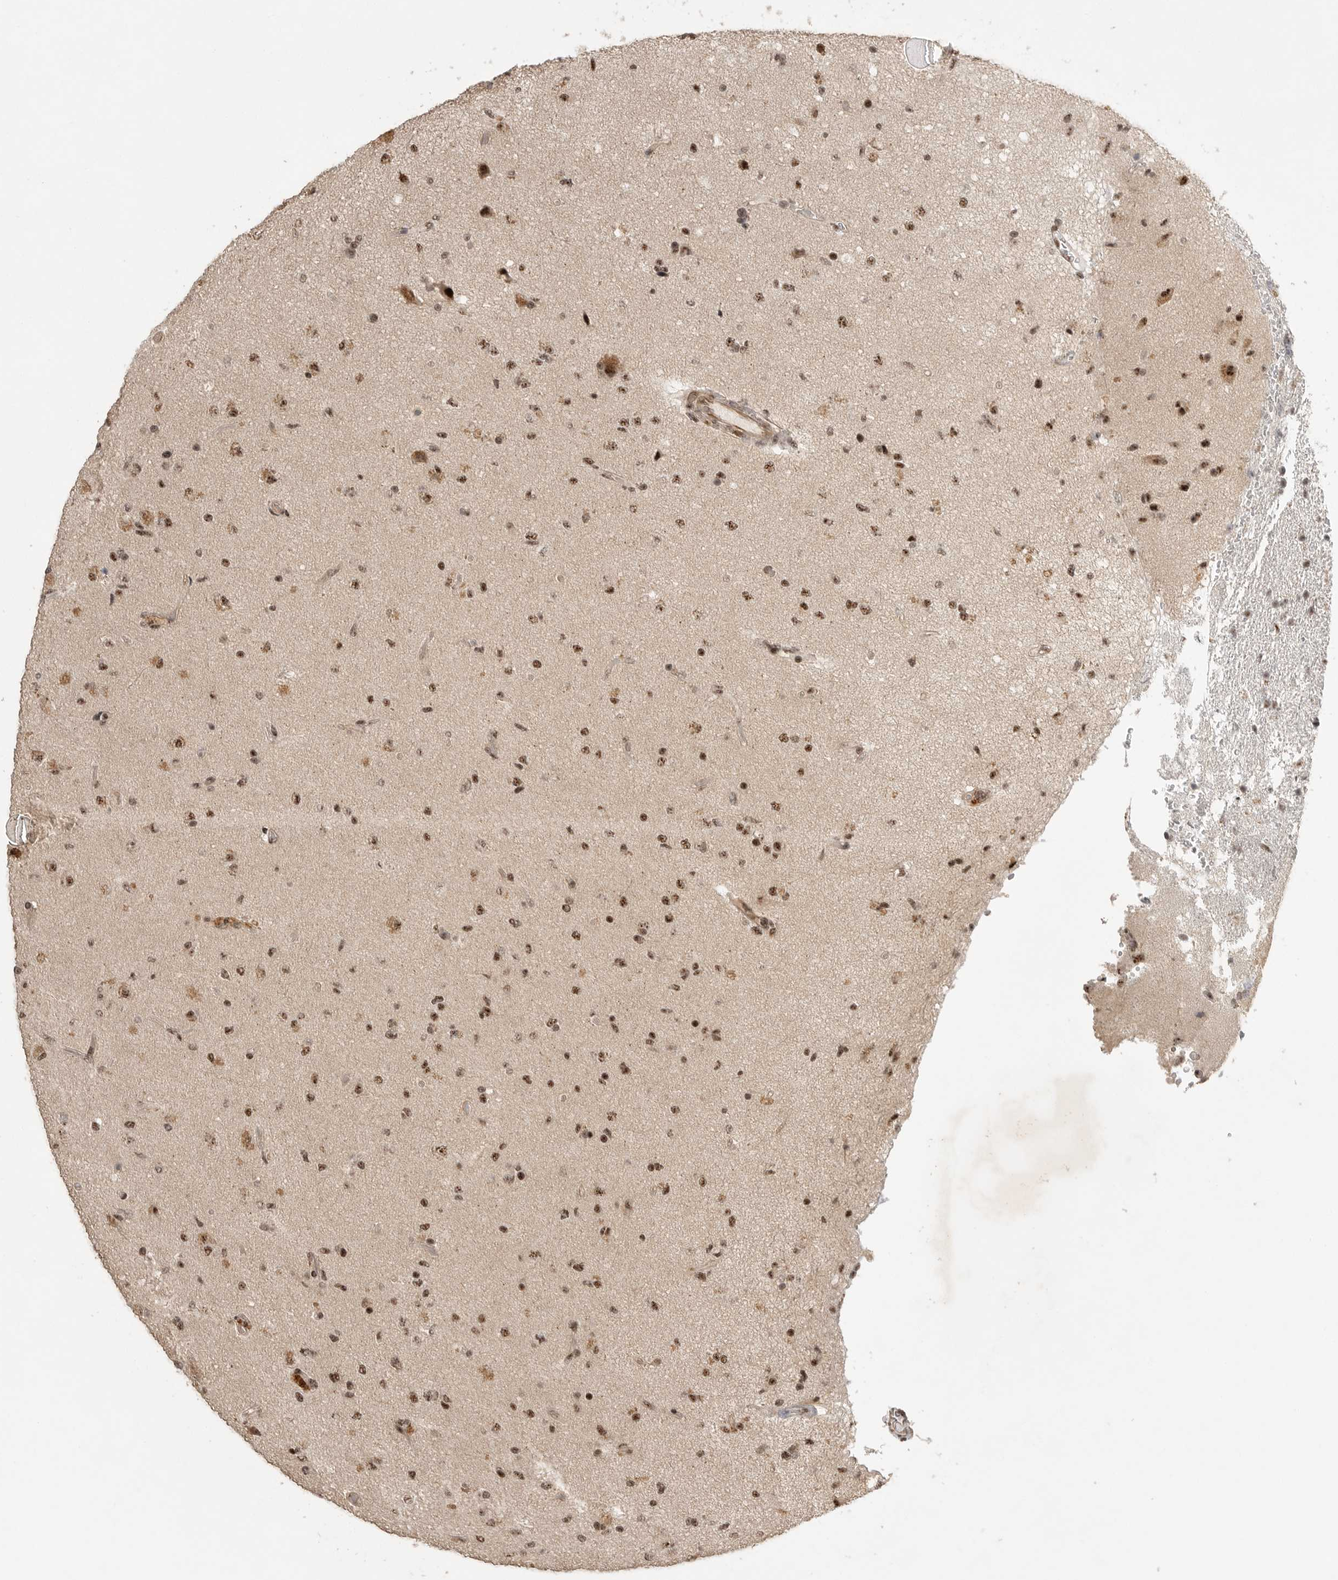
{"staining": {"intensity": "moderate", "quantity": ">75%", "location": "nuclear"}, "tissue": "glioma", "cell_type": "Tumor cells", "image_type": "cancer", "snomed": [{"axis": "morphology", "description": "Glioma, malignant, High grade"}, {"axis": "topography", "description": "Brain"}], "caption": "Immunohistochemical staining of human malignant glioma (high-grade) shows medium levels of moderate nuclear protein staining in approximately >75% of tumor cells. (brown staining indicates protein expression, while blue staining denotes nuclei).", "gene": "POMP", "patient": {"sex": "male", "age": 72}}